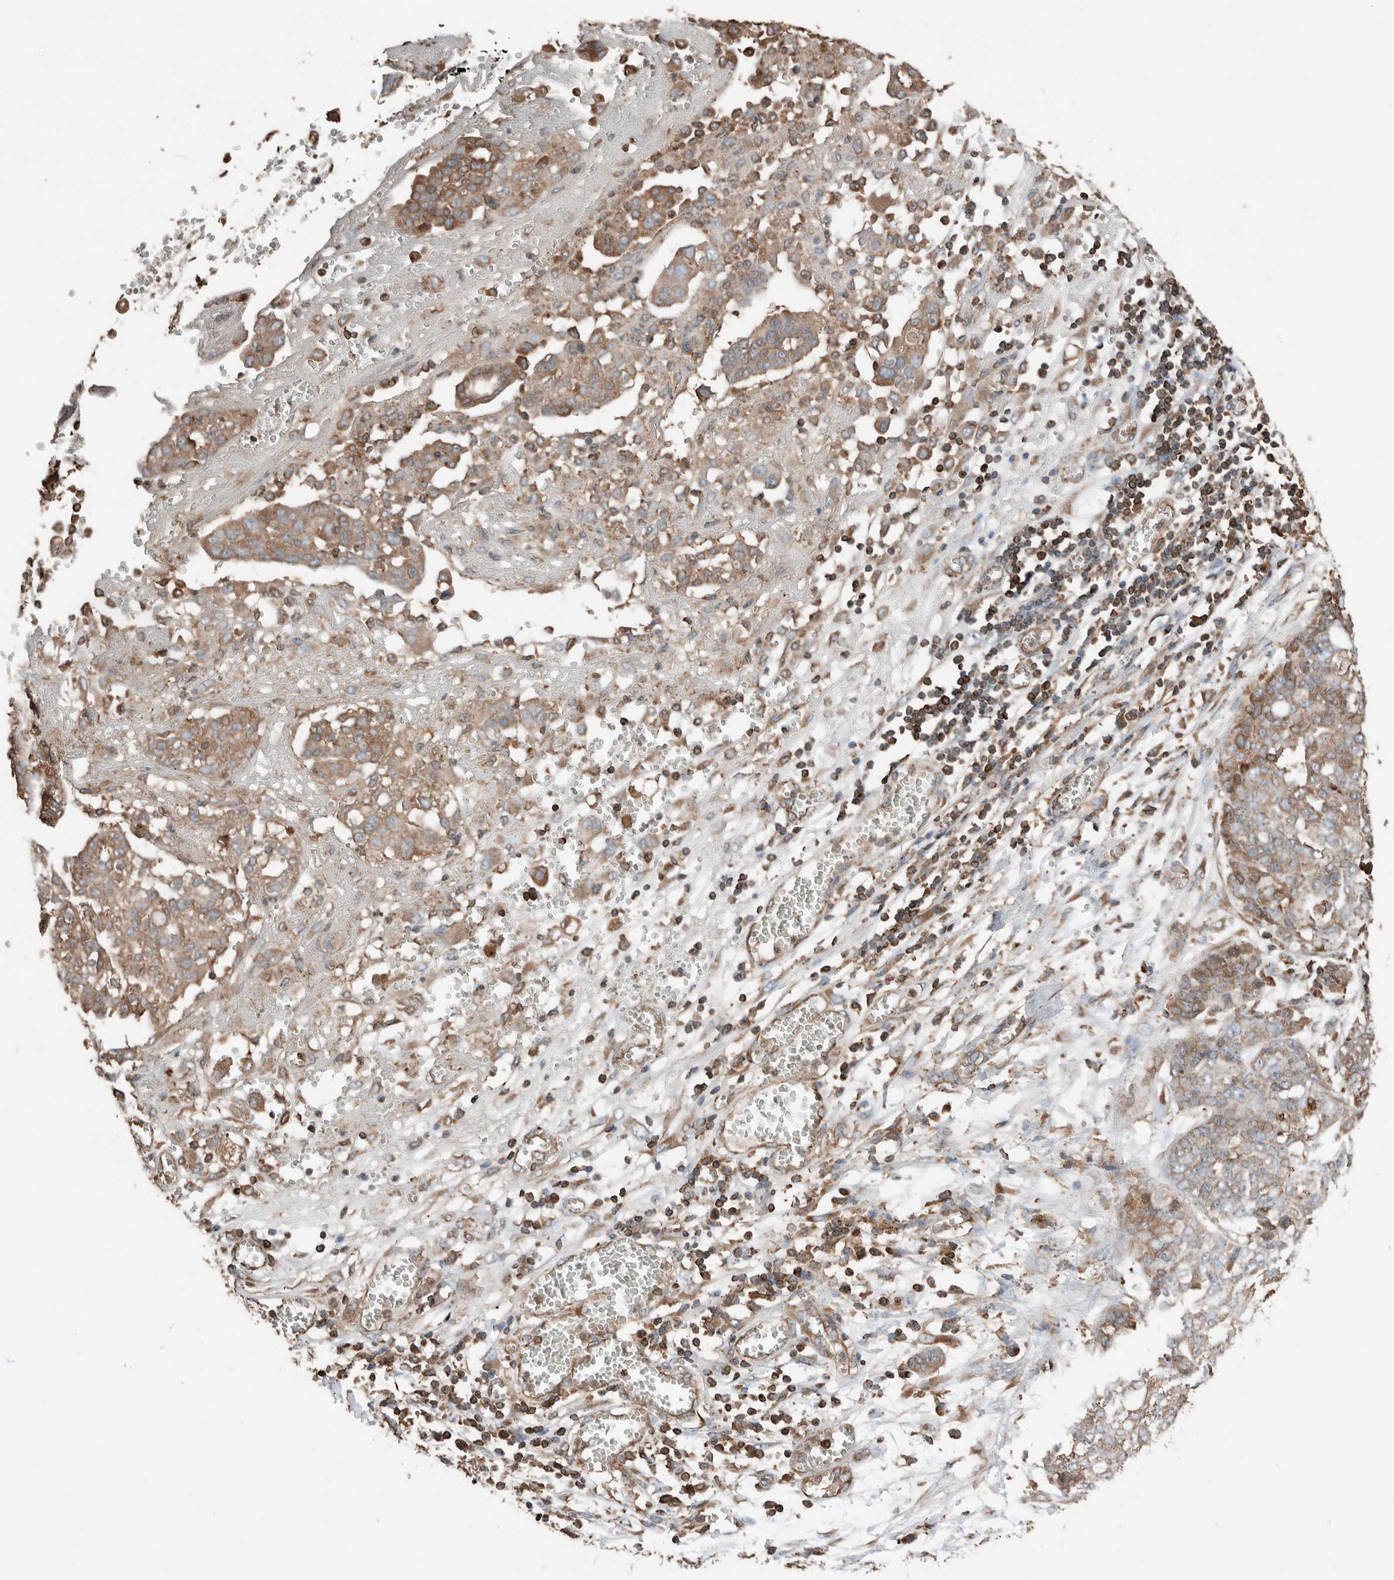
{"staining": {"intensity": "weak", "quantity": "25%-75%", "location": "cytoplasmic/membranous"}, "tissue": "ovarian cancer", "cell_type": "Tumor cells", "image_type": "cancer", "snomed": [{"axis": "morphology", "description": "Cystadenocarcinoma, serous, NOS"}, {"axis": "topography", "description": "Soft tissue"}, {"axis": "topography", "description": "Ovary"}], "caption": "Ovarian cancer (serous cystadenocarcinoma) tissue reveals weak cytoplasmic/membranous staining in approximately 25%-75% of tumor cells, visualized by immunohistochemistry. (DAB = brown stain, brightfield microscopy at high magnification).", "gene": "ERAP2", "patient": {"sex": "female", "age": 57}}